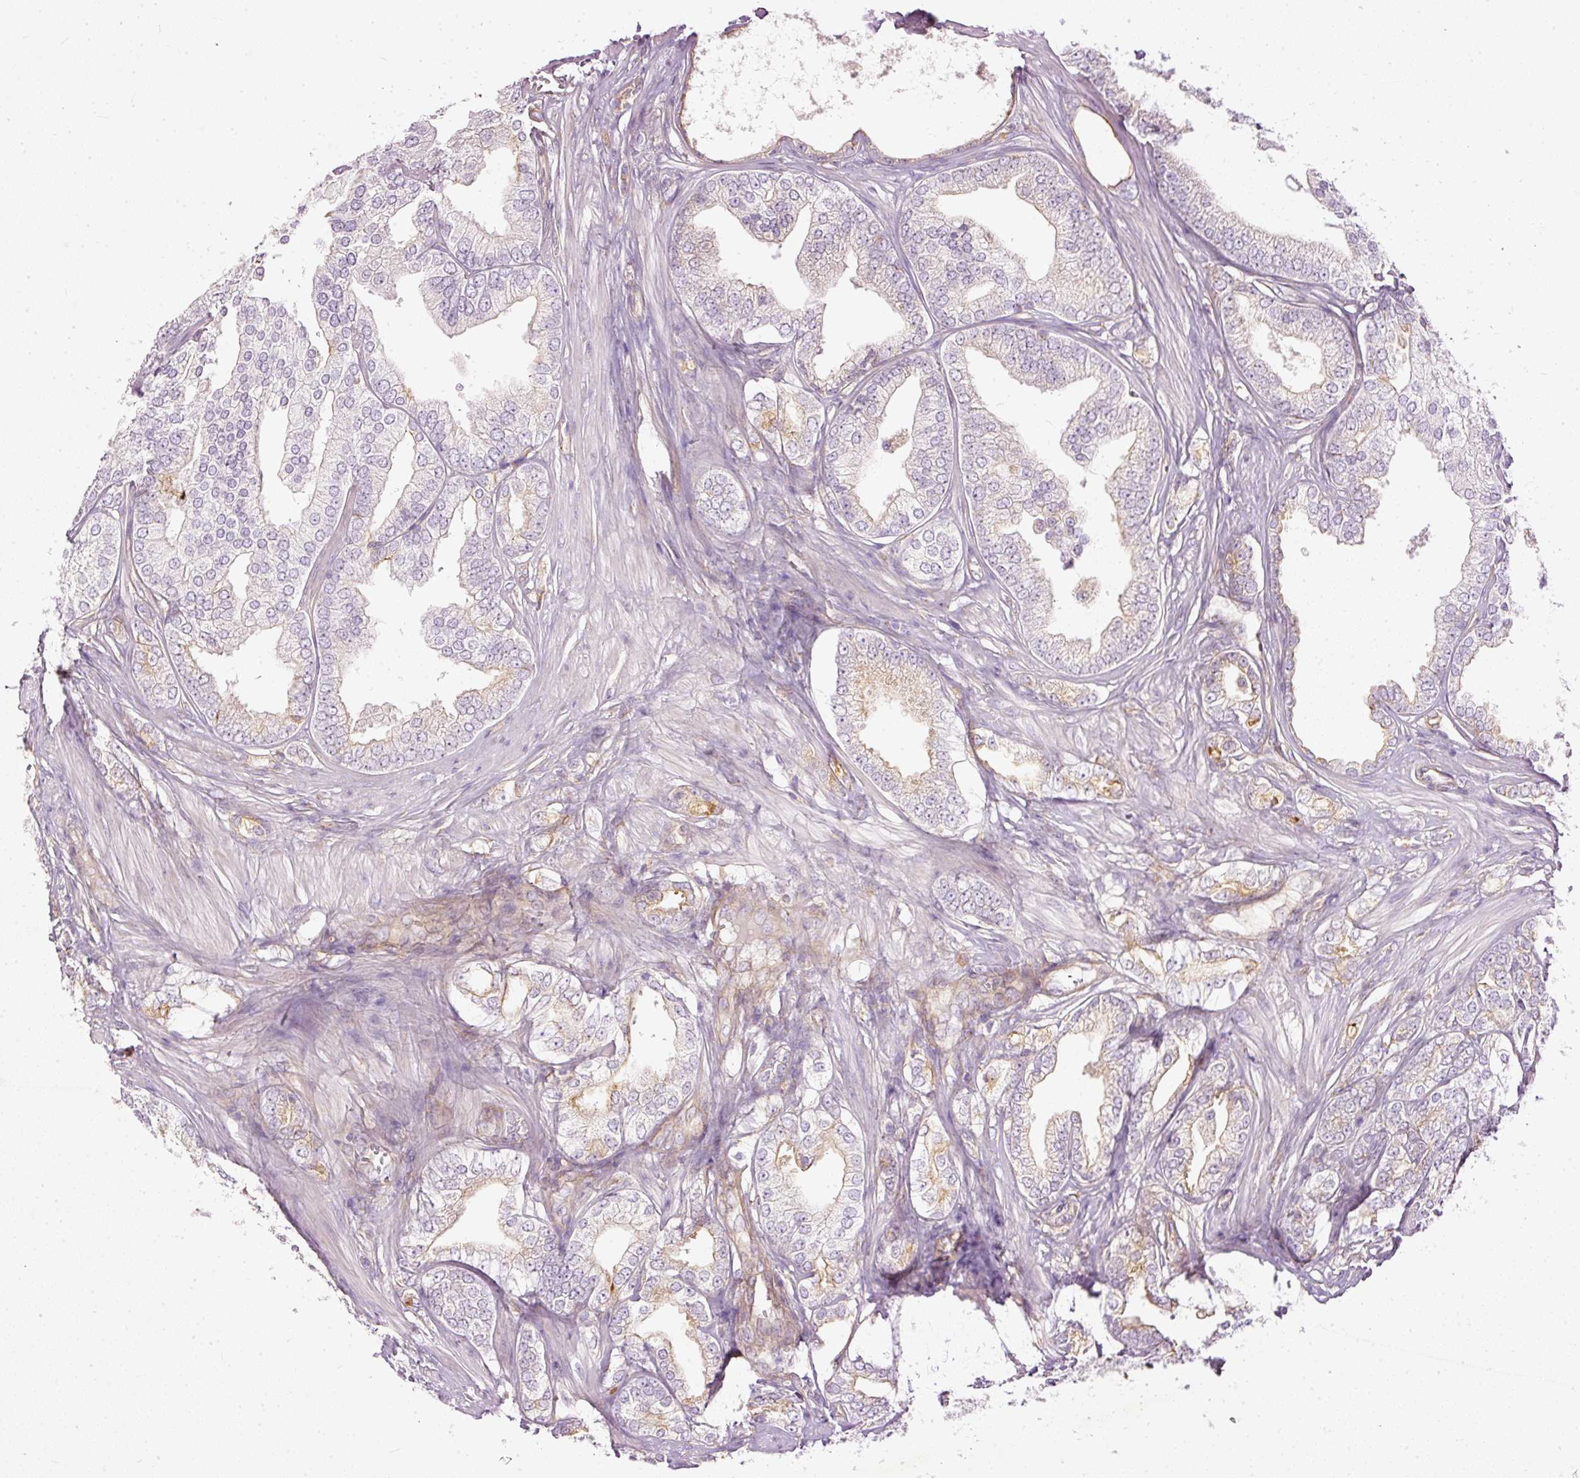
{"staining": {"intensity": "weak", "quantity": "<25%", "location": "cytoplasmic/membranous"}, "tissue": "prostate cancer", "cell_type": "Tumor cells", "image_type": "cancer", "snomed": [{"axis": "morphology", "description": "Adenocarcinoma, High grade"}, {"axis": "topography", "description": "Prostate"}], "caption": "The histopathology image displays no significant expression in tumor cells of prostate cancer.", "gene": "PAQR9", "patient": {"sex": "male", "age": 50}}